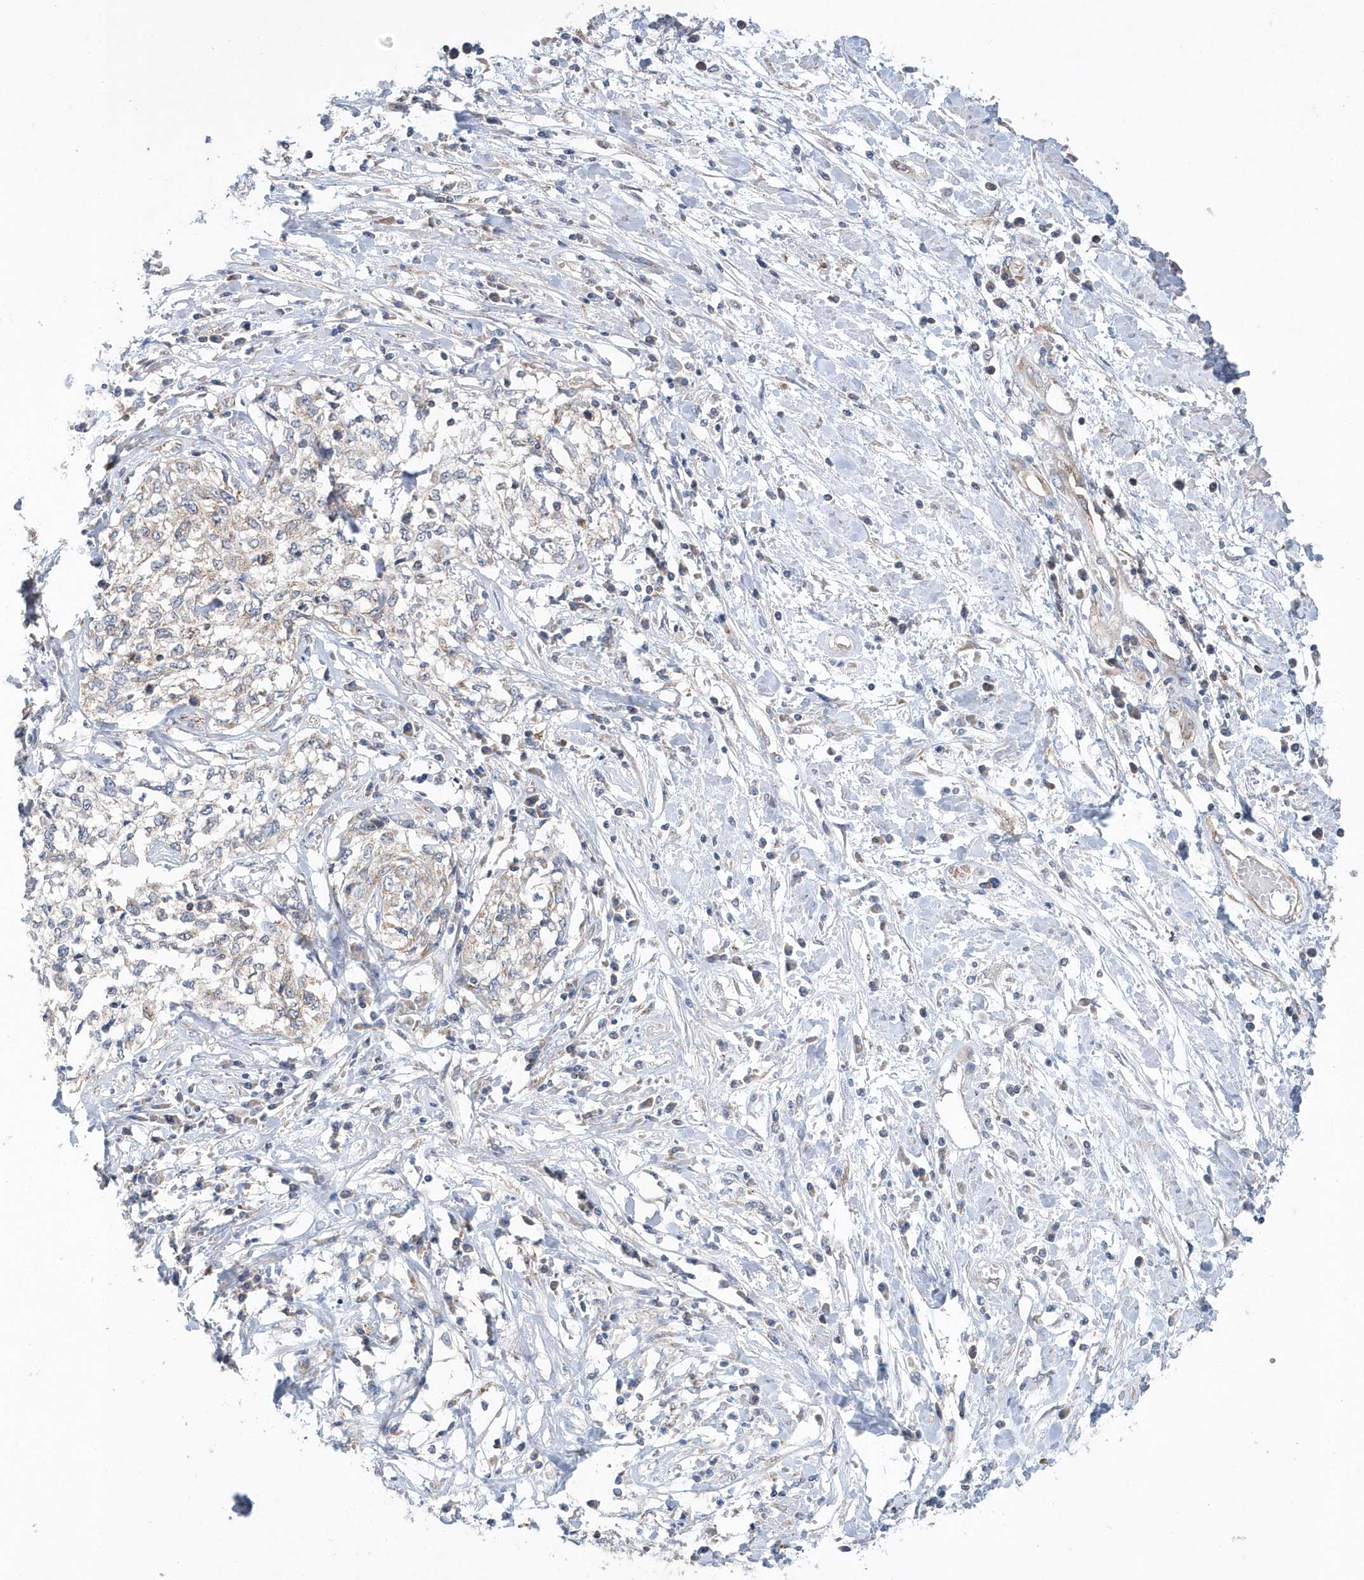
{"staining": {"intensity": "weak", "quantity": "<25%", "location": "cytoplasmic/membranous"}, "tissue": "cervical cancer", "cell_type": "Tumor cells", "image_type": "cancer", "snomed": [{"axis": "morphology", "description": "Squamous cell carcinoma, NOS"}, {"axis": "topography", "description": "Cervix"}], "caption": "Immunohistochemistry (IHC) of cervical cancer (squamous cell carcinoma) exhibits no expression in tumor cells.", "gene": "SPATA5", "patient": {"sex": "female", "age": 57}}